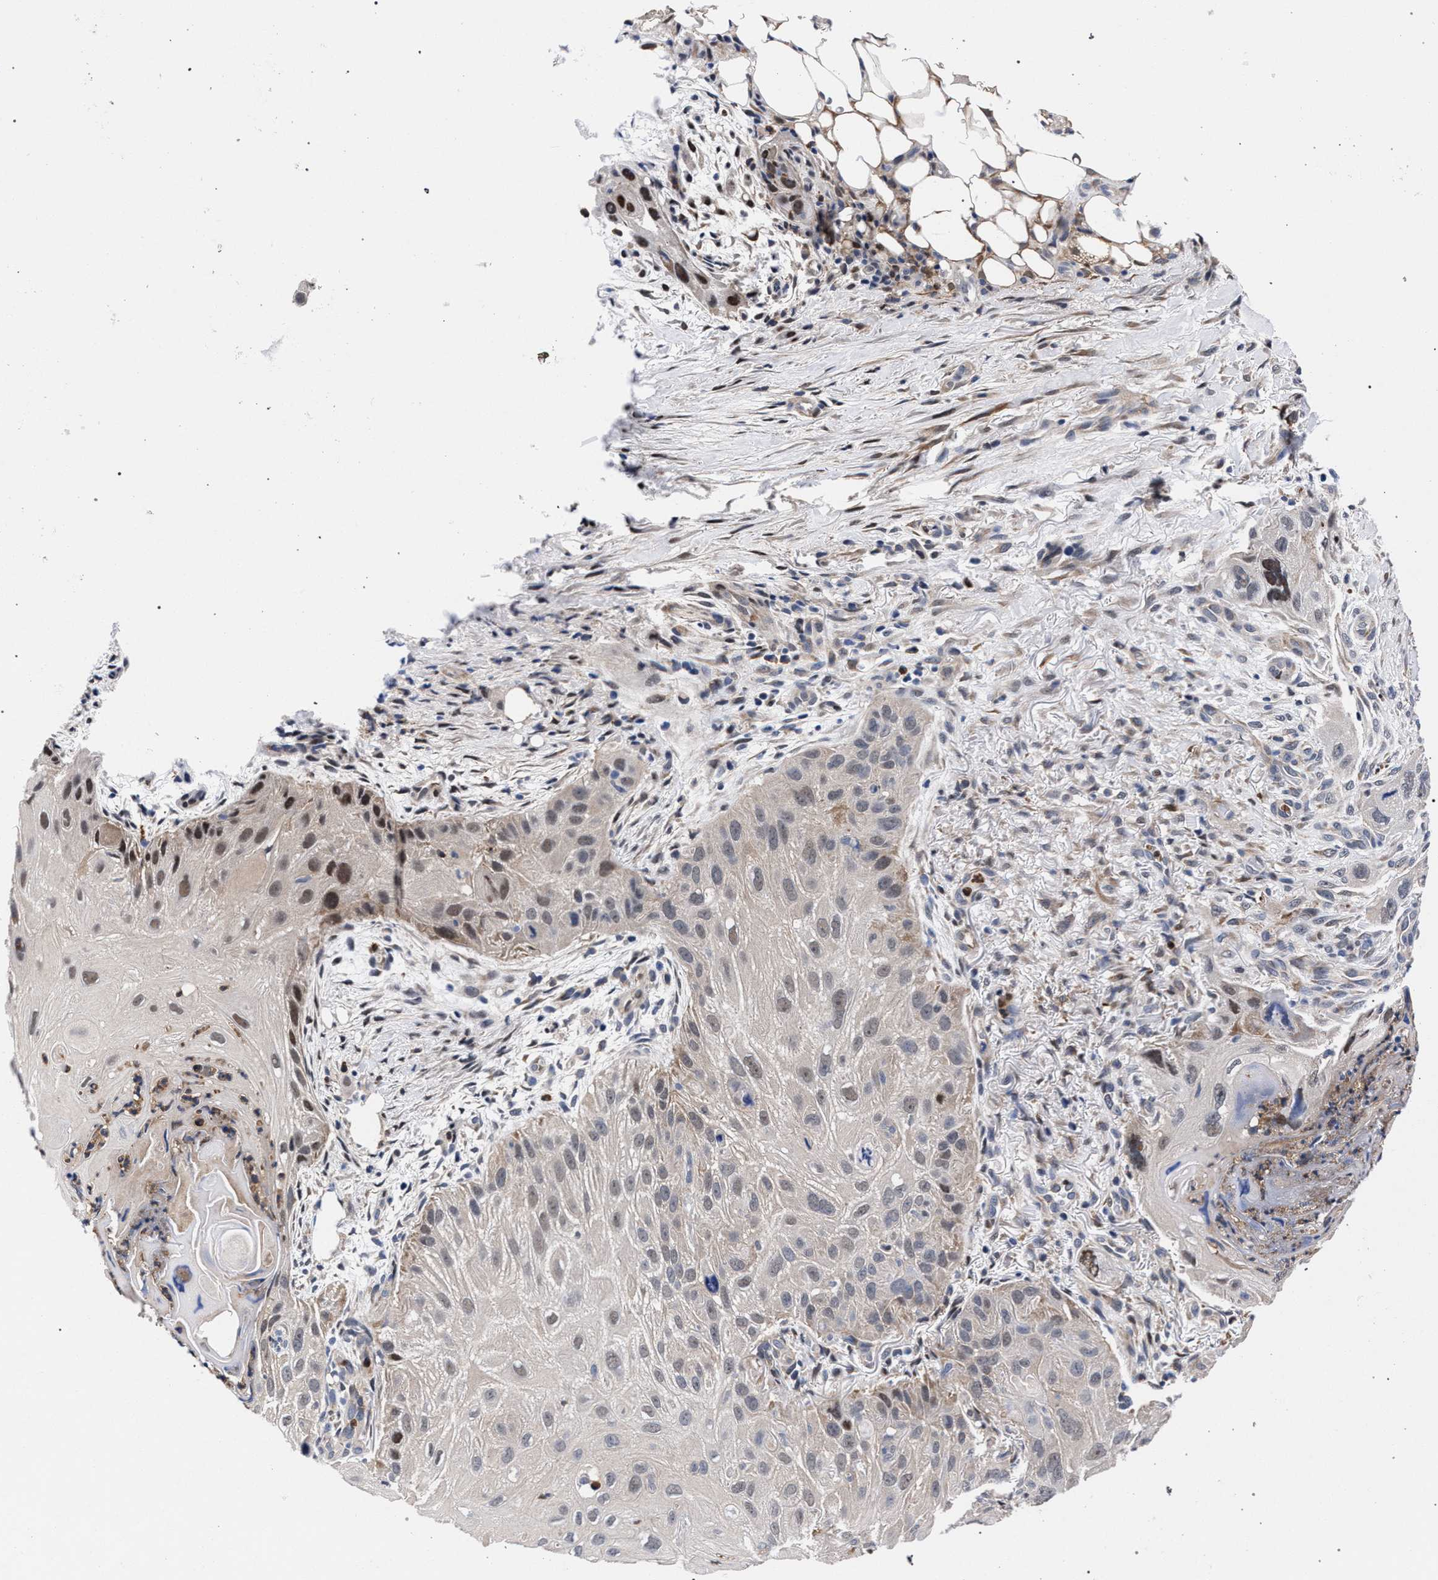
{"staining": {"intensity": "moderate", "quantity": "25%-75%", "location": "nuclear"}, "tissue": "skin cancer", "cell_type": "Tumor cells", "image_type": "cancer", "snomed": [{"axis": "morphology", "description": "Squamous cell carcinoma, NOS"}, {"axis": "topography", "description": "Skin"}], "caption": "Immunohistochemical staining of skin cancer reveals medium levels of moderate nuclear protein positivity in approximately 25%-75% of tumor cells.", "gene": "ZNF462", "patient": {"sex": "female", "age": 77}}